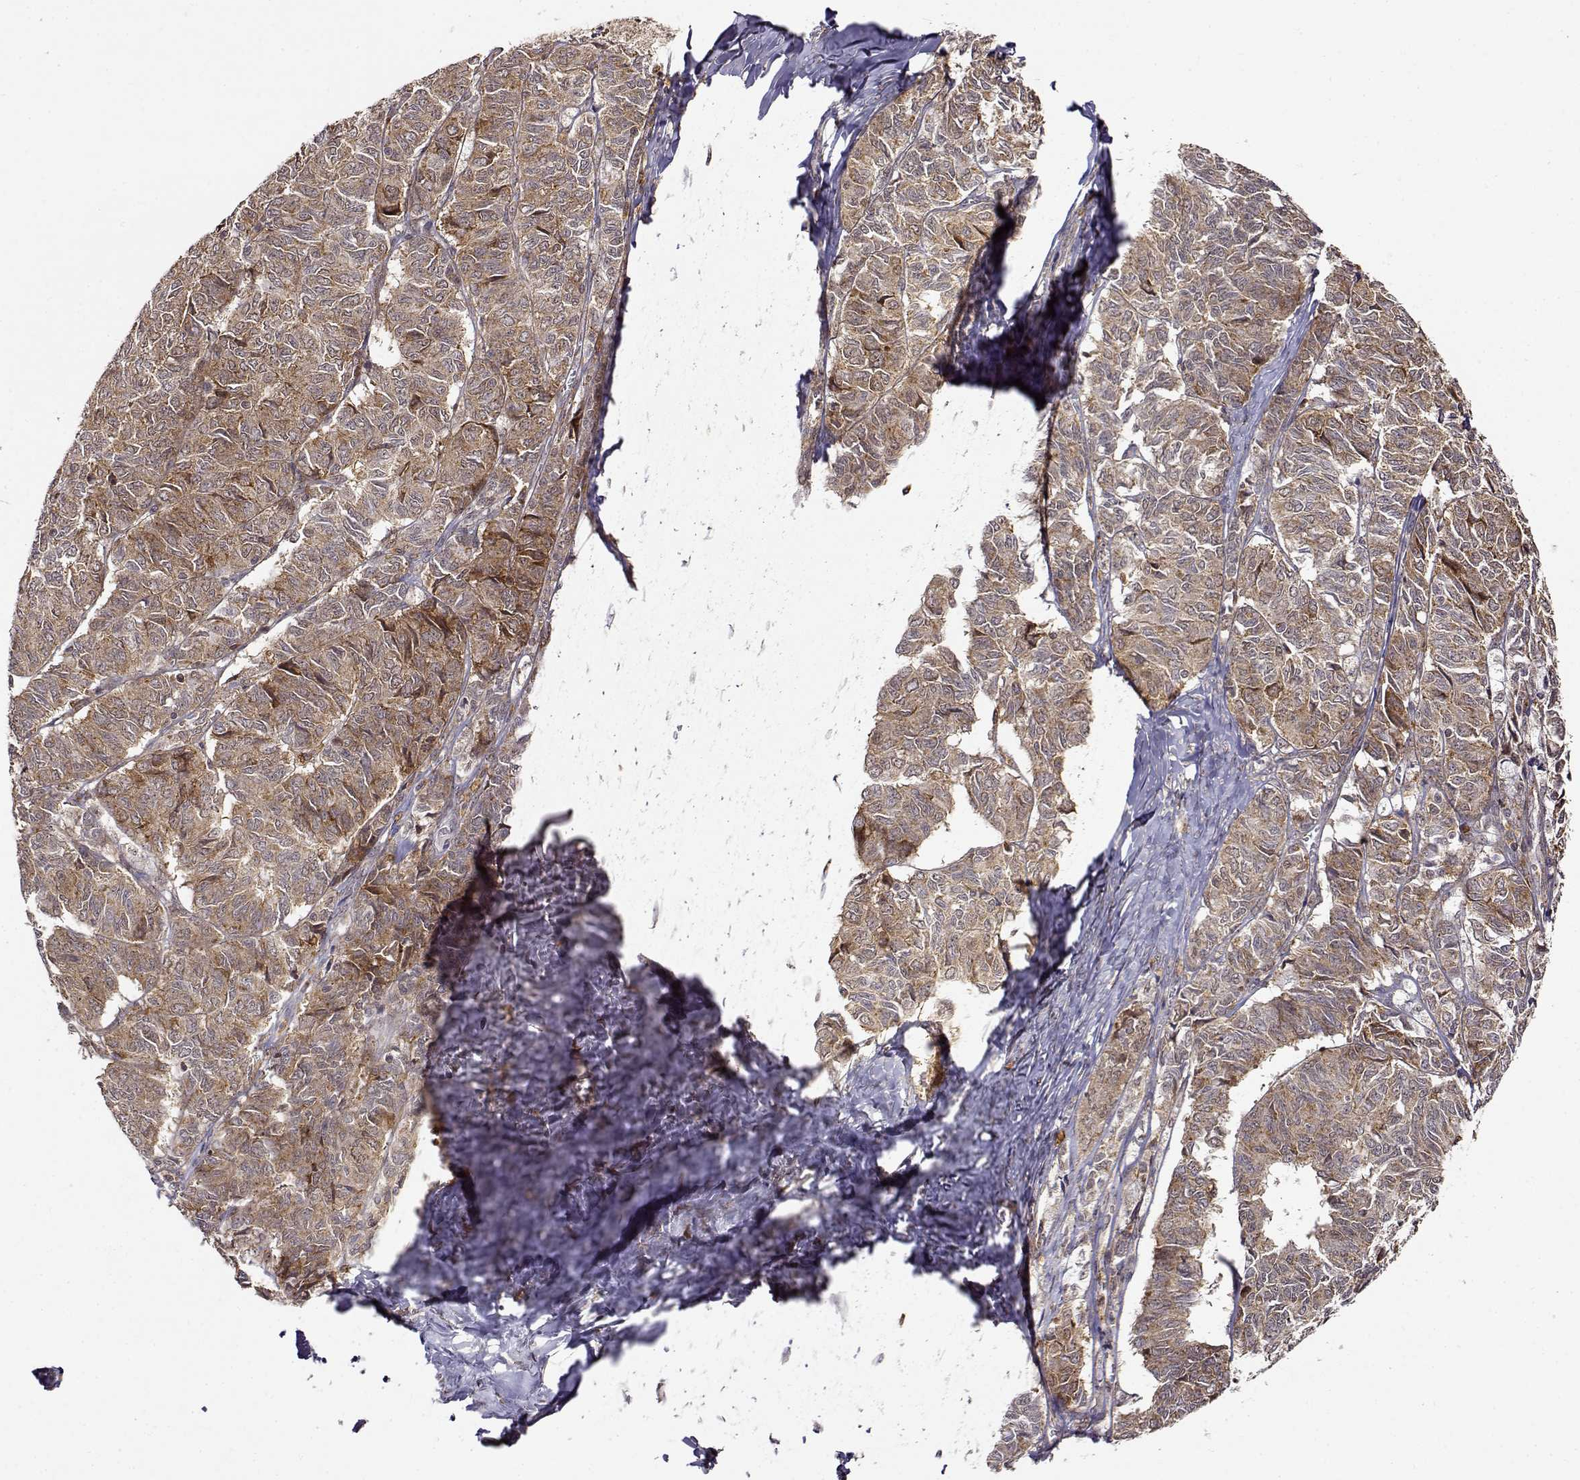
{"staining": {"intensity": "moderate", "quantity": ">75%", "location": "cytoplasmic/membranous"}, "tissue": "ovarian cancer", "cell_type": "Tumor cells", "image_type": "cancer", "snomed": [{"axis": "morphology", "description": "Carcinoma, endometroid"}, {"axis": "topography", "description": "Ovary"}], "caption": "The histopathology image demonstrates staining of ovarian cancer, revealing moderate cytoplasmic/membranous protein staining (brown color) within tumor cells.", "gene": "RNF13", "patient": {"sex": "female", "age": 80}}